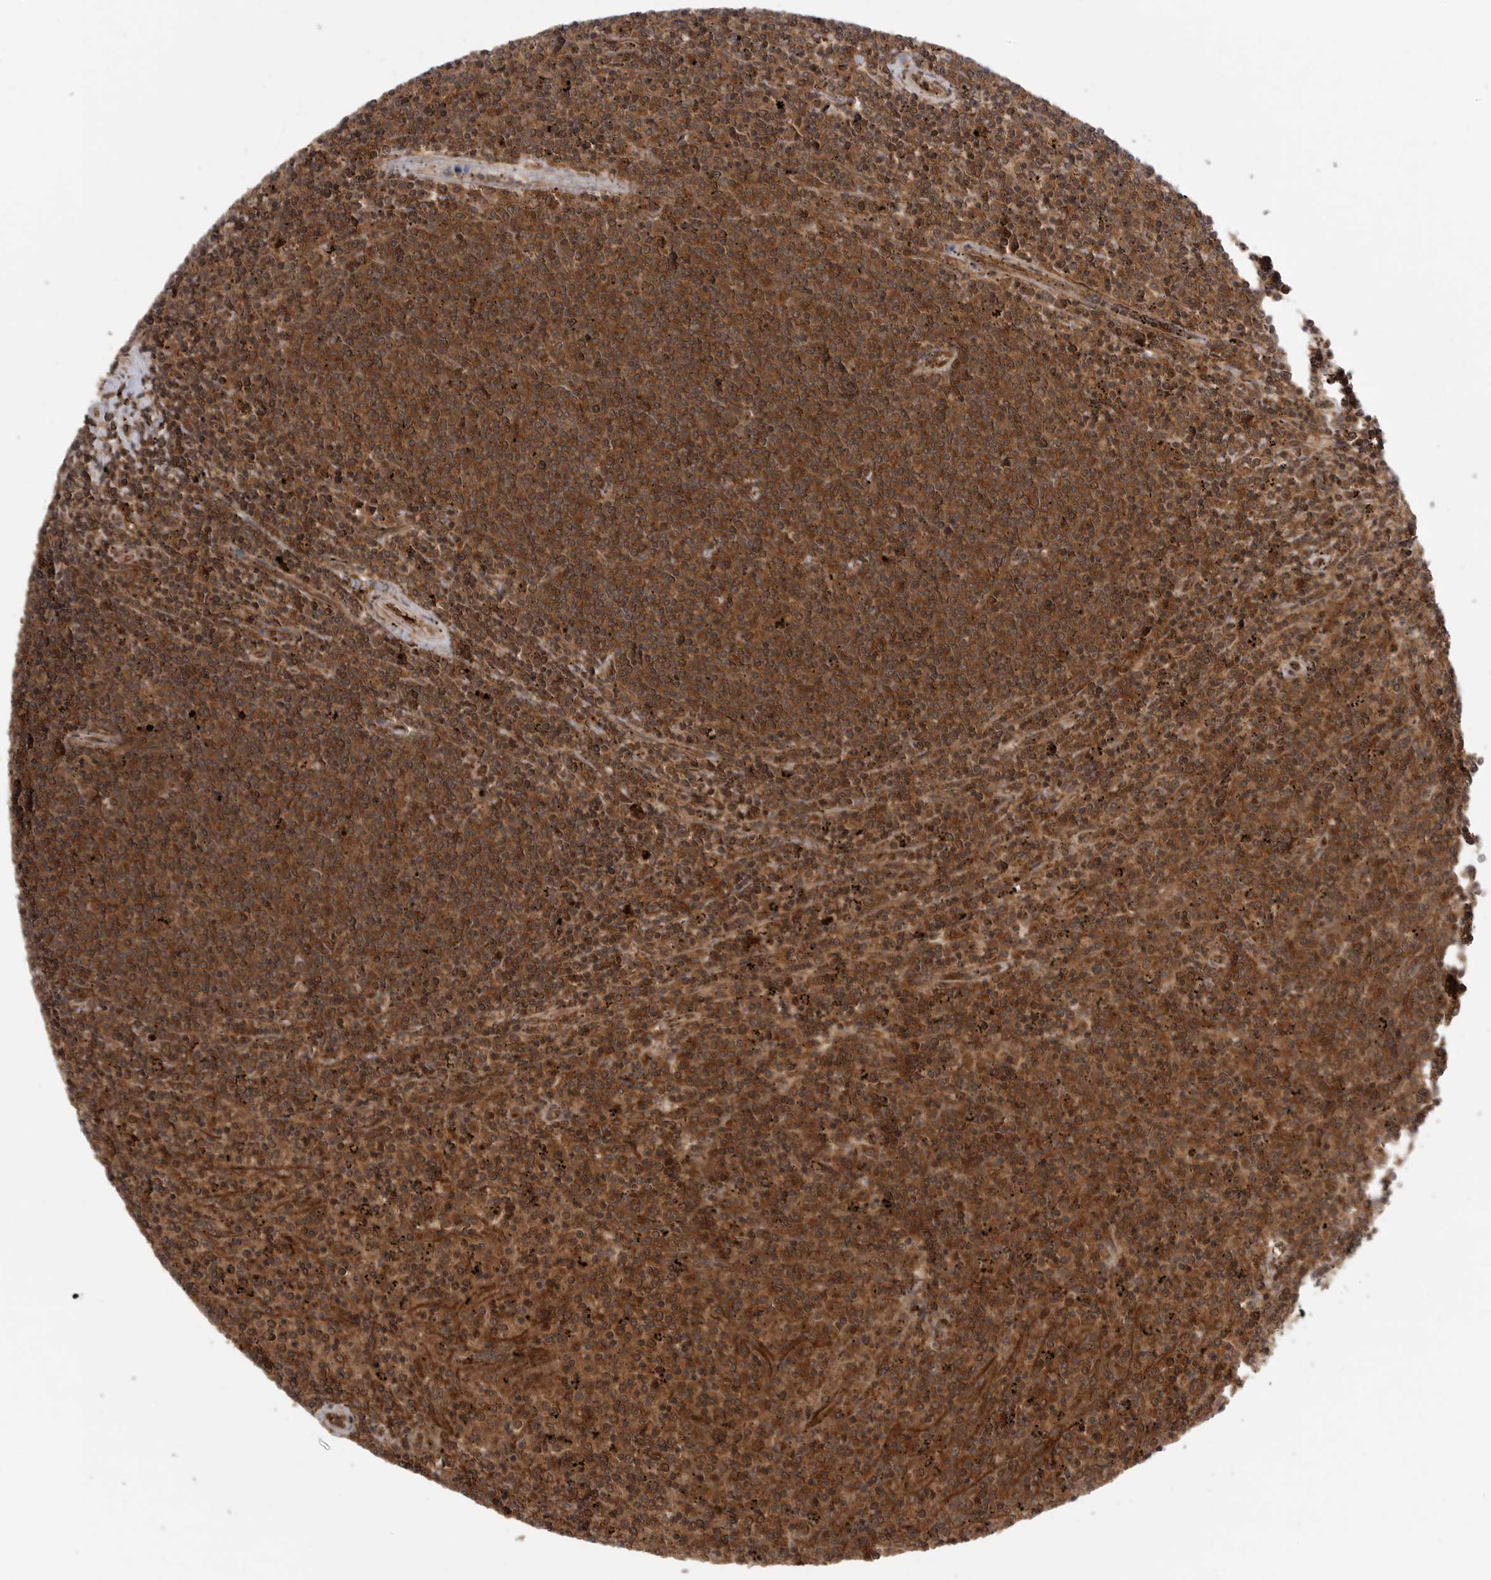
{"staining": {"intensity": "strong", "quantity": ">75%", "location": "cytoplasmic/membranous"}, "tissue": "lymphoma", "cell_type": "Tumor cells", "image_type": "cancer", "snomed": [{"axis": "morphology", "description": "Malignant lymphoma, non-Hodgkin's type, Low grade"}, {"axis": "topography", "description": "Spleen"}], "caption": "Immunohistochemistry (IHC) (DAB (3,3'-diaminobenzidine)) staining of lymphoma reveals strong cytoplasmic/membranous protein staining in about >75% of tumor cells.", "gene": "PRDX4", "patient": {"sex": "female", "age": 50}}